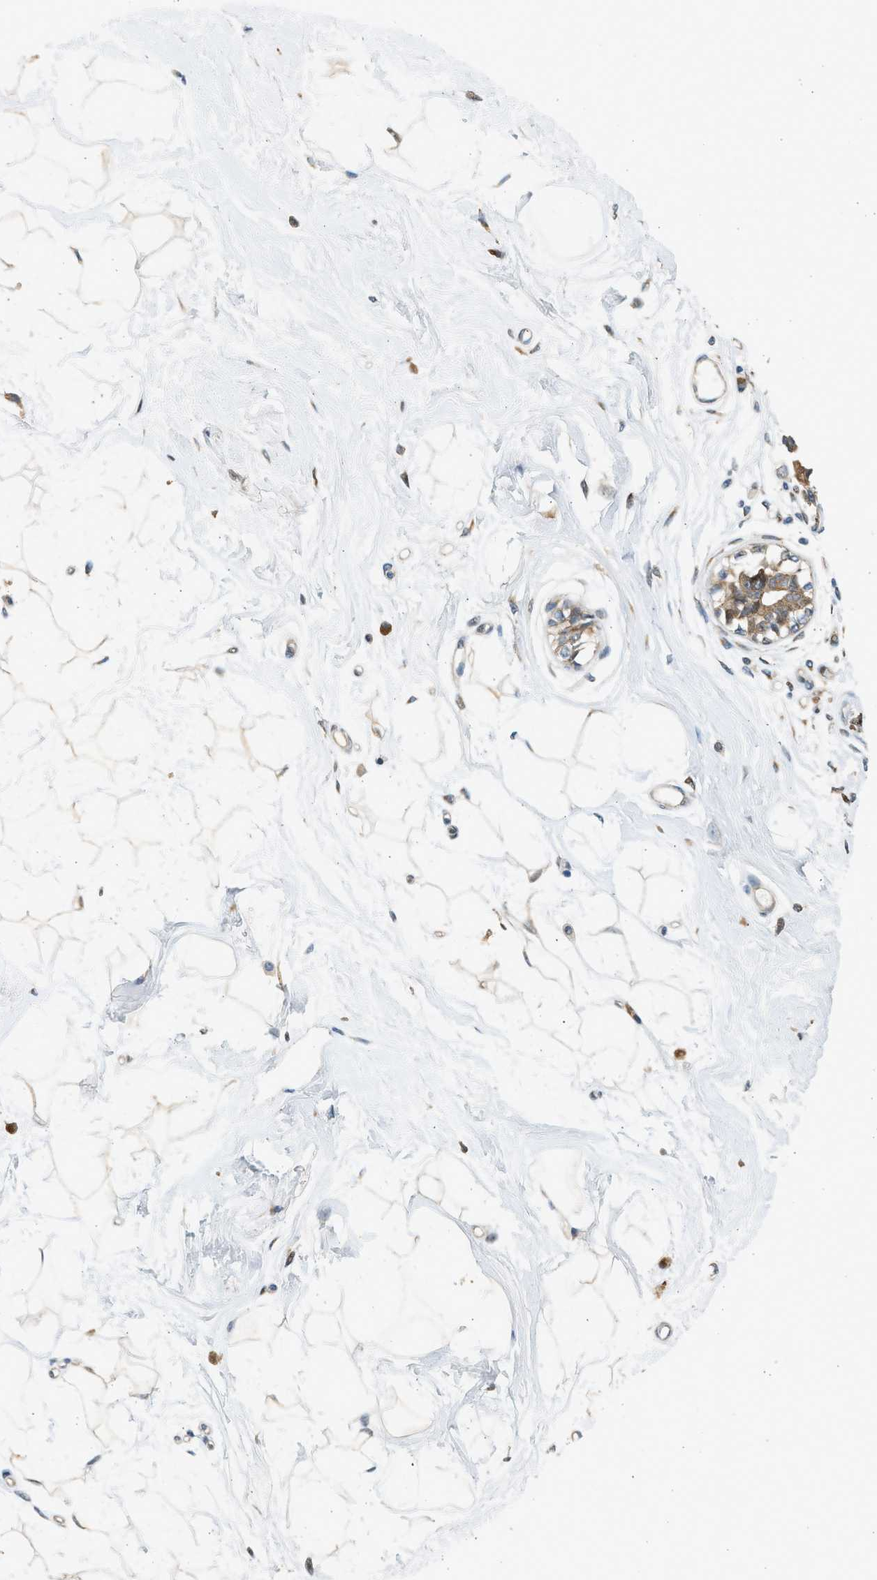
{"staining": {"intensity": "negative", "quantity": "none", "location": "none"}, "tissue": "breast", "cell_type": "Adipocytes", "image_type": "normal", "snomed": [{"axis": "morphology", "description": "Normal tissue, NOS"}, {"axis": "topography", "description": "Breast"}], "caption": "High magnification brightfield microscopy of unremarkable breast stained with DAB (3,3'-diaminobenzidine) (brown) and counterstained with hematoxylin (blue): adipocytes show no significant expression.", "gene": "NRSN2", "patient": {"sex": "female", "age": 45}}